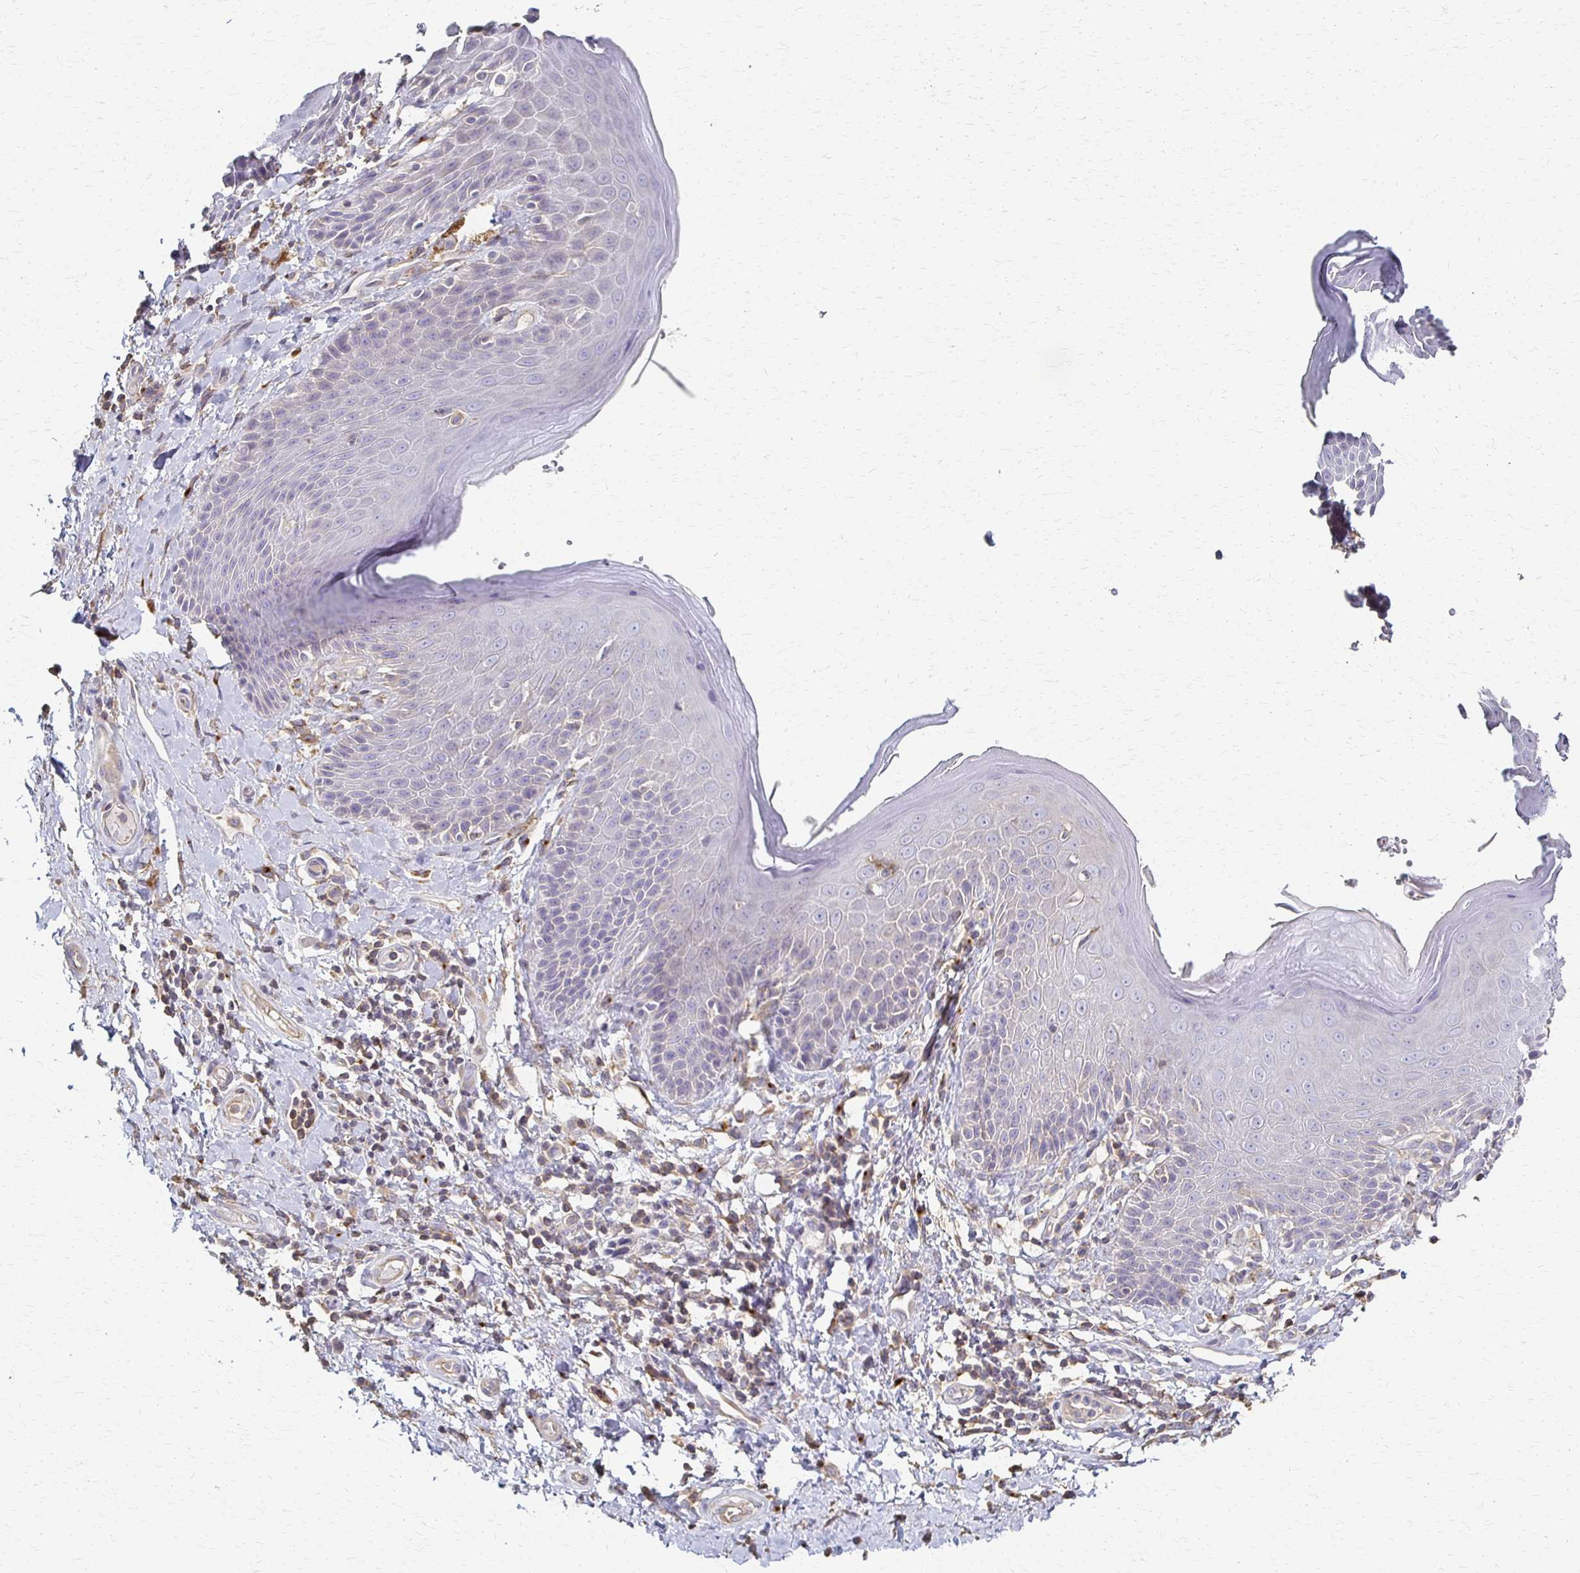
{"staining": {"intensity": "weak", "quantity": "<25%", "location": "cytoplasmic/membranous"}, "tissue": "skin", "cell_type": "Epidermal cells", "image_type": "normal", "snomed": [{"axis": "morphology", "description": "Normal tissue, NOS"}, {"axis": "topography", "description": "Anal"}, {"axis": "topography", "description": "Peripheral nerve tissue"}], "caption": "This is a photomicrograph of IHC staining of normal skin, which shows no staining in epidermal cells.", "gene": "C1QTNF7", "patient": {"sex": "male", "age": 51}}